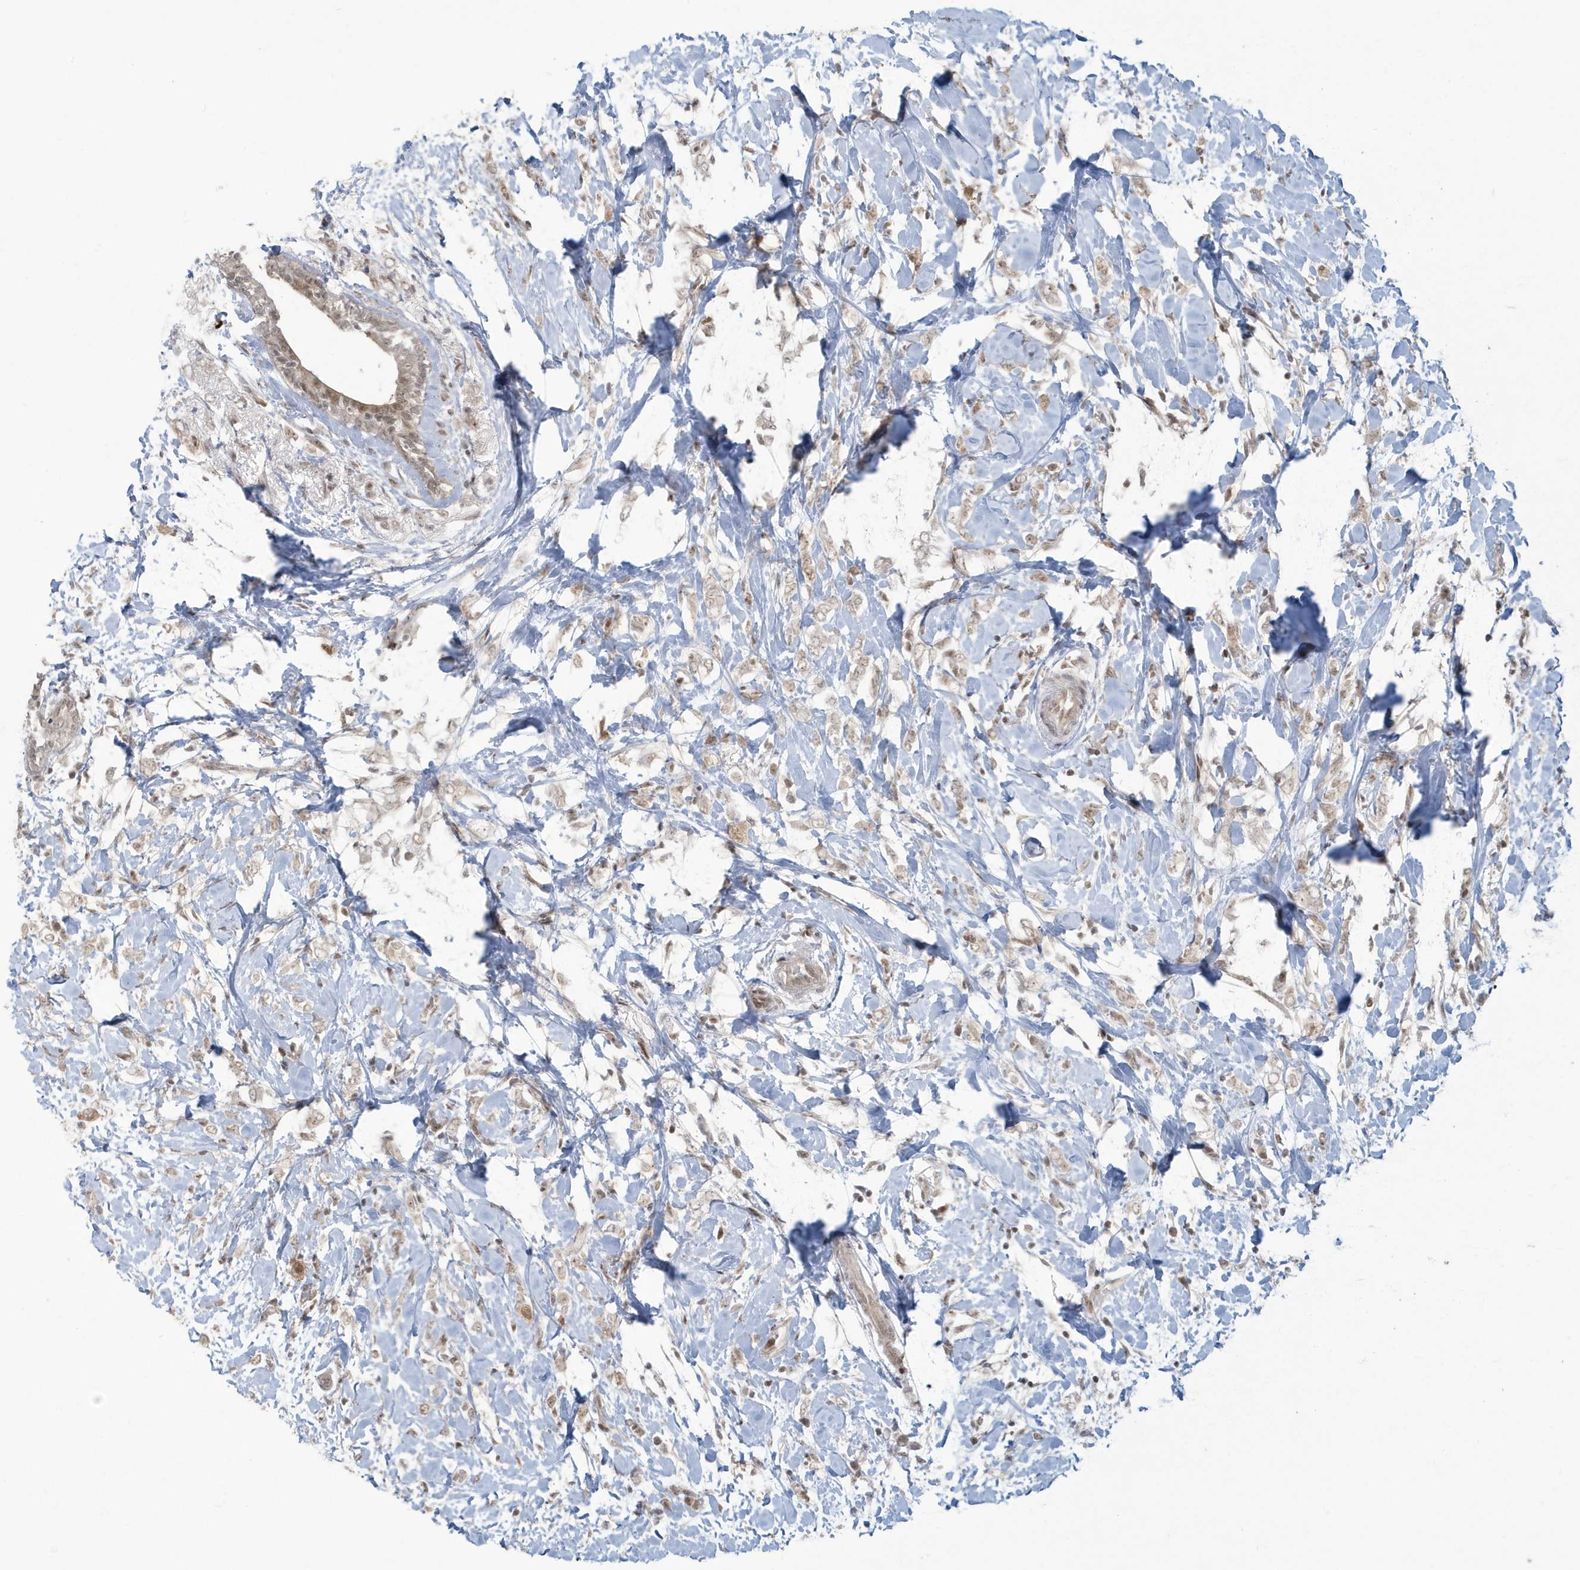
{"staining": {"intensity": "weak", "quantity": ">75%", "location": "nuclear"}, "tissue": "breast cancer", "cell_type": "Tumor cells", "image_type": "cancer", "snomed": [{"axis": "morphology", "description": "Normal tissue, NOS"}, {"axis": "morphology", "description": "Lobular carcinoma"}, {"axis": "topography", "description": "Breast"}], "caption": "Immunohistochemical staining of human breast cancer (lobular carcinoma) demonstrates low levels of weak nuclear positivity in approximately >75% of tumor cells.", "gene": "C1orf52", "patient": {"sex": "female", "age": 47}}